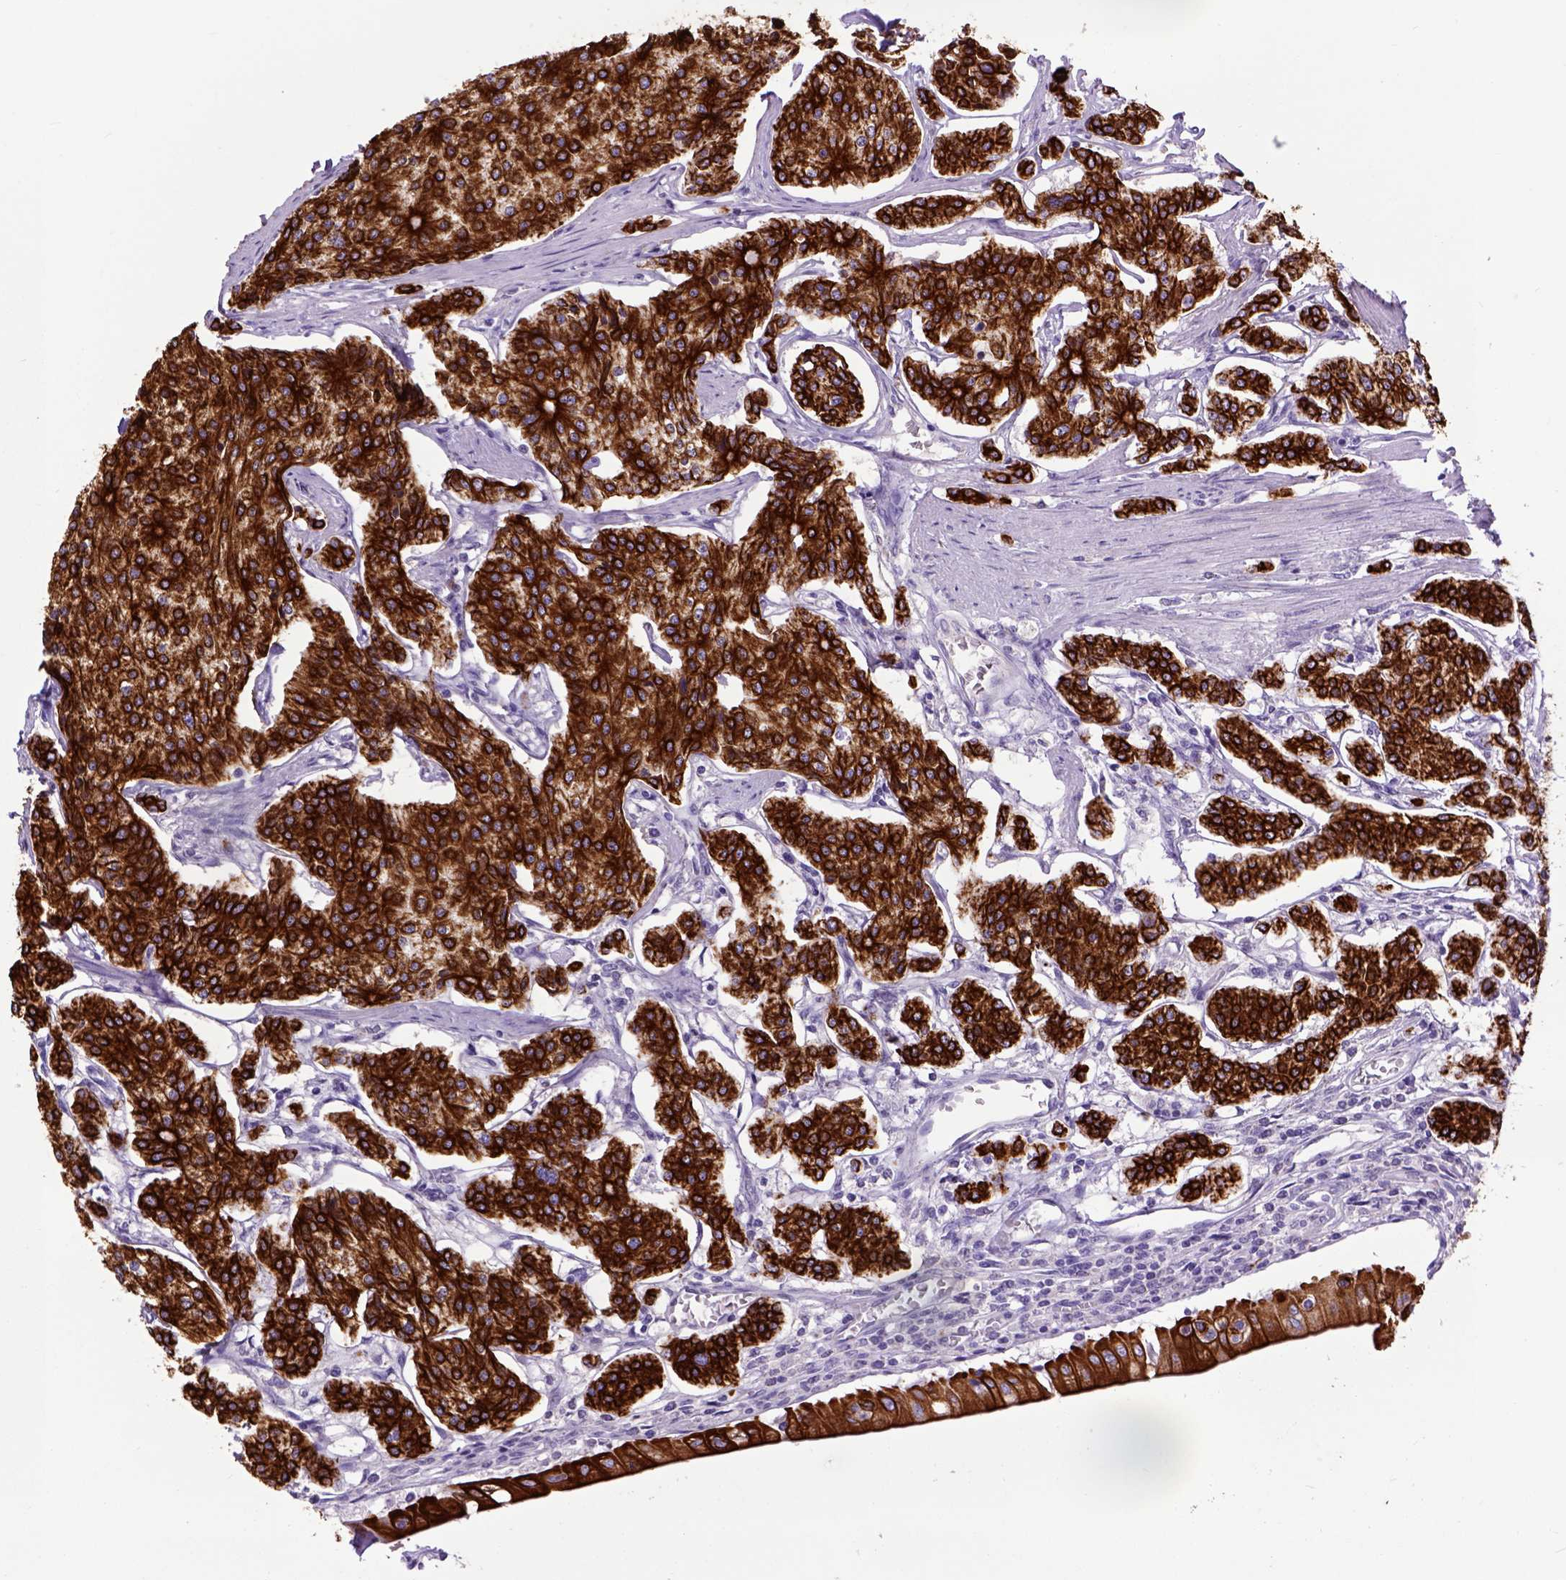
{"staining": {"intensity": "strong", "quantity": ">75%", "location": "cytoplasmic/membranous"}, "tissue": "carcinoid", "cell_type": "Tumor cells", "image_type": "cancer", "snomed": [{"axis": "morphology", "description": "Carcinoid, malignant, NOS"}, {"axis": "topography", "description": "Small intestine"}], "caption": "DAB immunohistochemical staining of human carcinoid demonstrates strong cytoplasmic/membranous protein staining in approximately >75% of tumor cells.", "gene": "RAB25", "patient": {"sex": "female", "age": 65}}